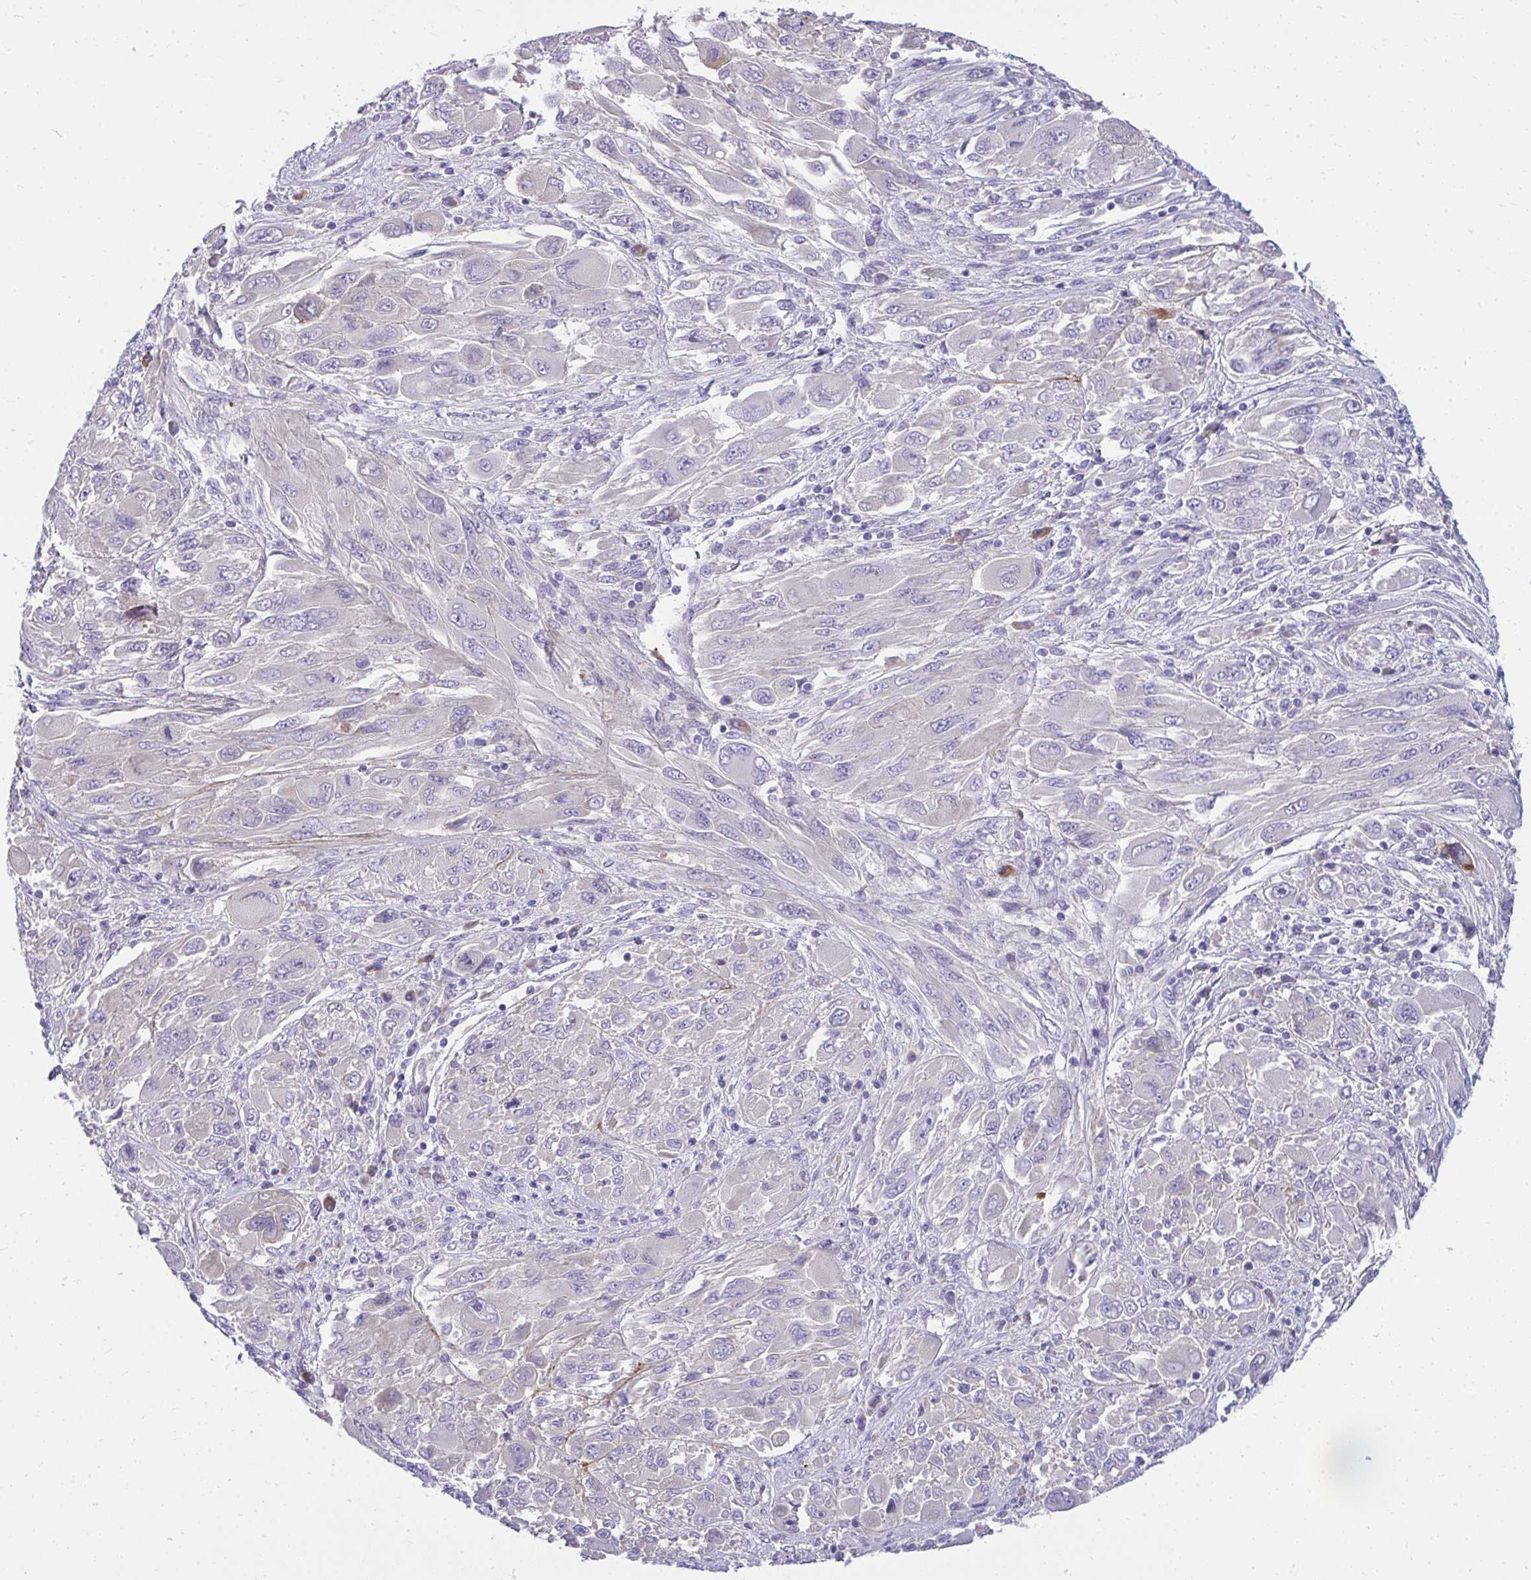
{"staining": {"intensity": "negative", "quantity": "none", "location": "none"}, "tissue": "melanoma", "cell_type": "Tumor cells", "image_type": "cancer", "snomed": [{"axis": "morphology", "description": "Malignant melanoma, NOS"}, {"axis": "topography", "description": "Skin"}], "caption": "There is no significant staining in tumor cells of melanoma.", "gene": "PIGZ", "patient": {"sex": "female", "age": 91}}